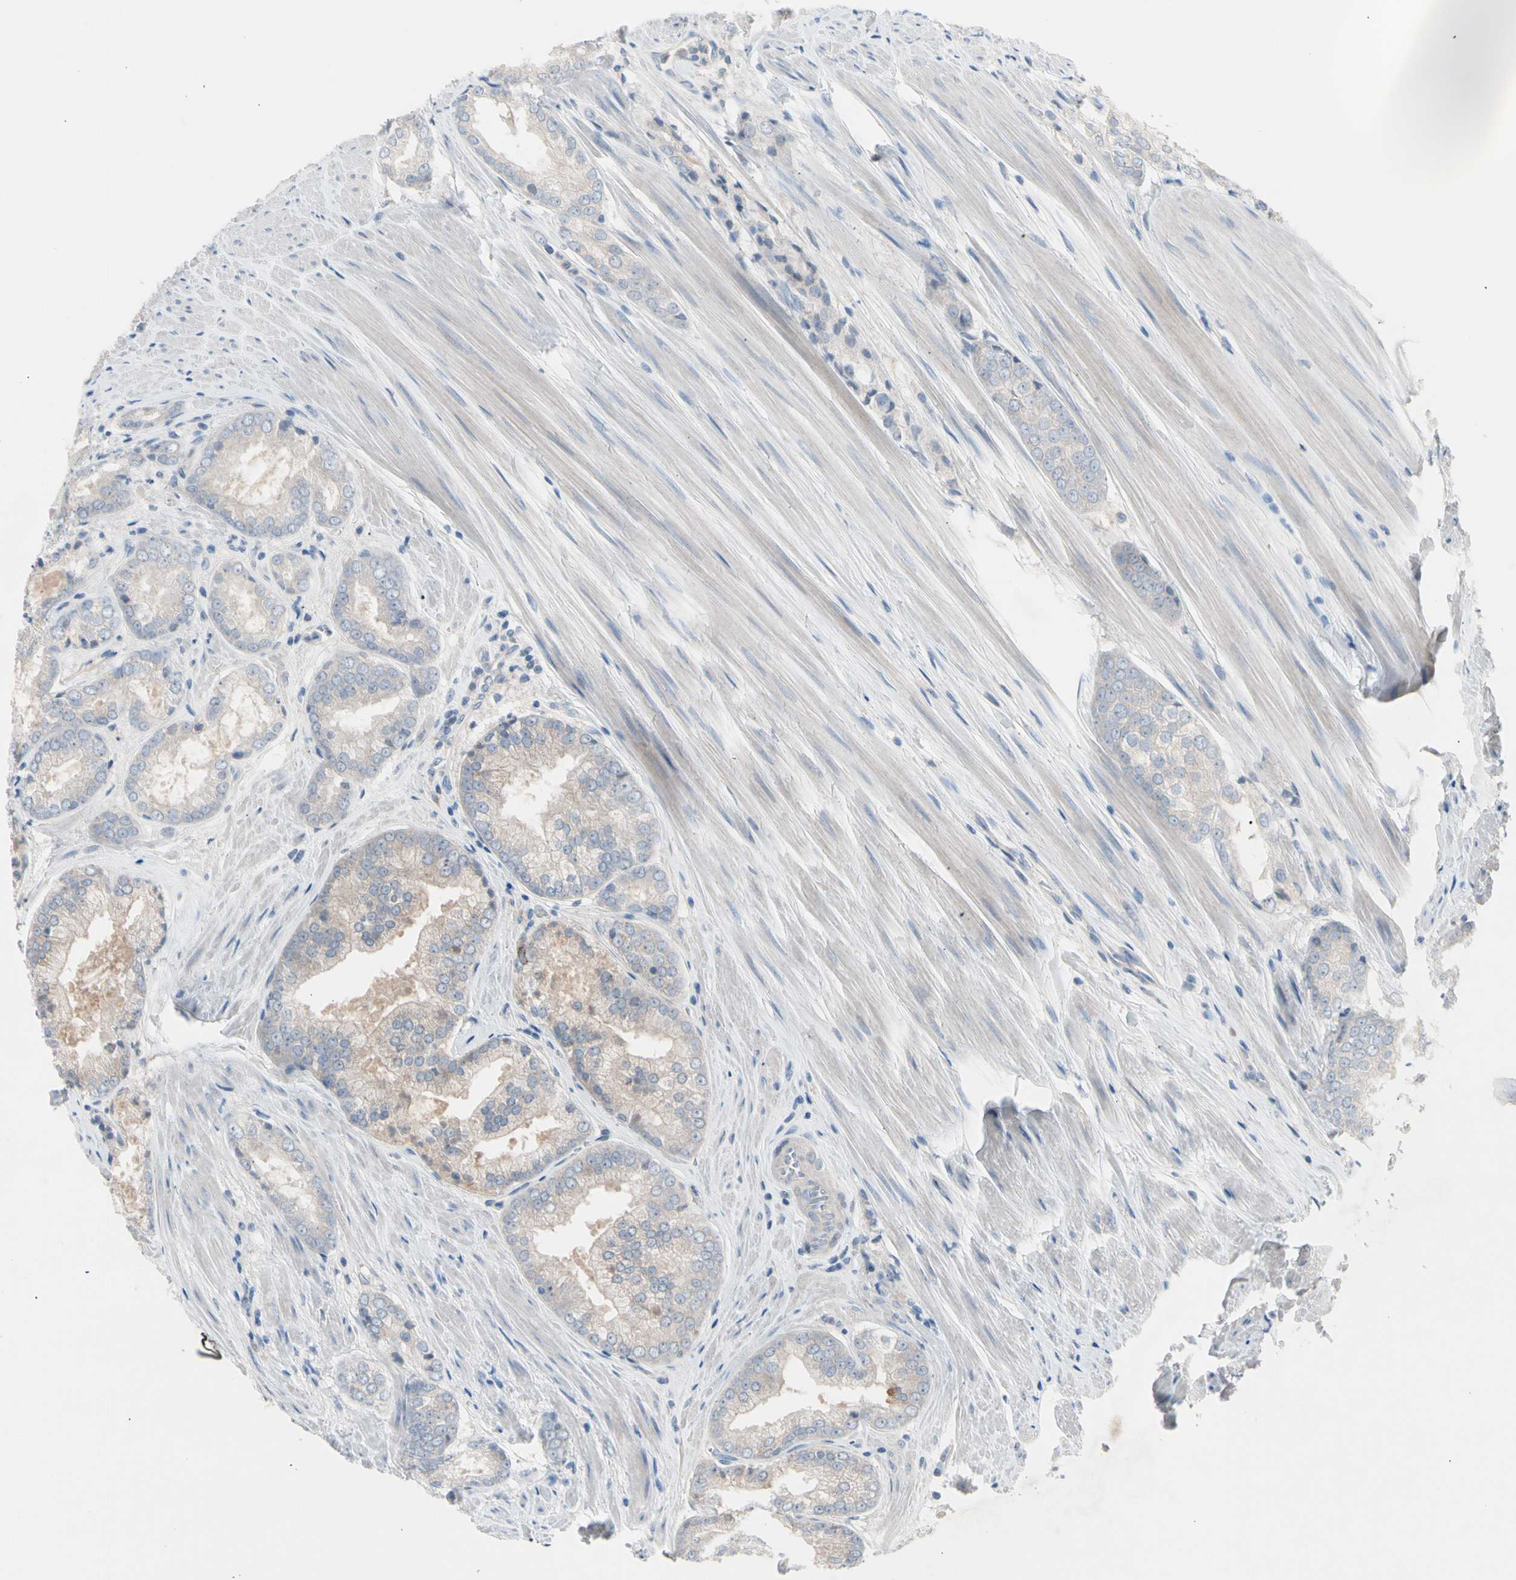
{"staining": {"intensity": "weak", "quantity": "25%-75%", "location": "cytoplasmic/membranous"}, "tissue": "prostate cancer", "cell_type": "Tumor cells", "image_type": "cancer", "snomed": [{"axis": "morphology", "description": "Adenocarcinoma, Low grade"}, {"axis": "topography", "description": "Prostate"}], "caption": "Approximately 25%-75% of tumor cells in human adenocarcinoma (low-grade) (prostate) demonstrate weak cytoplasmic/membranous protein expression as visualized by brown immunohistochemical staining.", "gene": "CASQ1", "patient": {"sex": "male", "age": 64}}